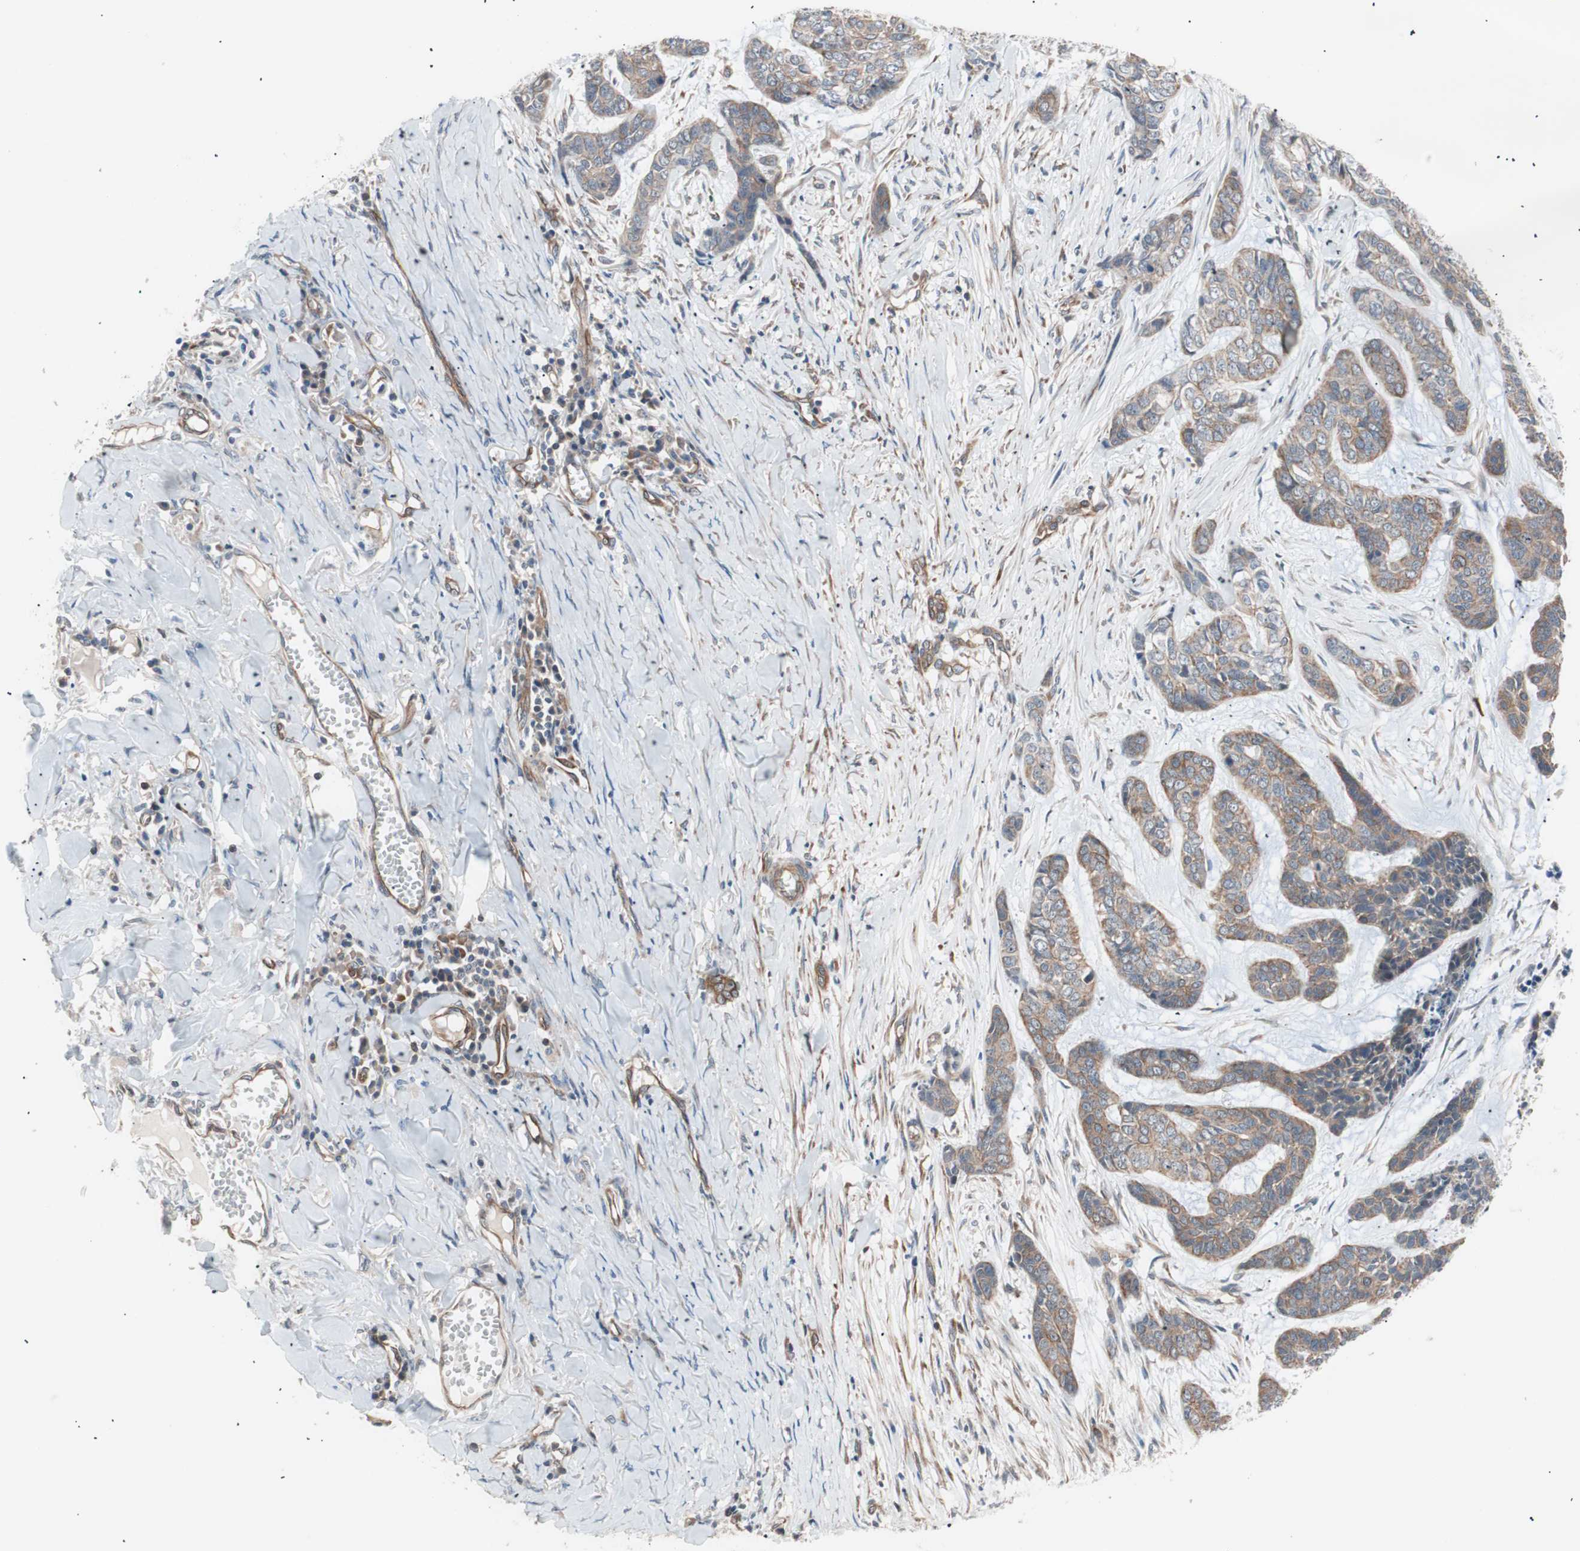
{"staining": {"intensity": "weak", "quantity": "25%-75%", "location": "cytoplasmic/membranous"}, "tissue": "skin cancer", "cell_type": "Tumor cells", "image_type": "cancer", "snomed": [{"axis": "morphology", "description": "Basal cell carcinoma"}, {"axis": "topography", "description": "Skin"}], "caption": "DAB immunohistochemical staining of skin cancer (basal cell carcinoma) displays weak cytoplasmic/membranous protein positivity in approximately 25%-75% of tumor cells. (Stains: DAB in brown, nuclei in blue, Microscopy: brightfield microscopy at high magnification).", "gene": "SMG1", "patient": {"sex": "female", "age": 64}}